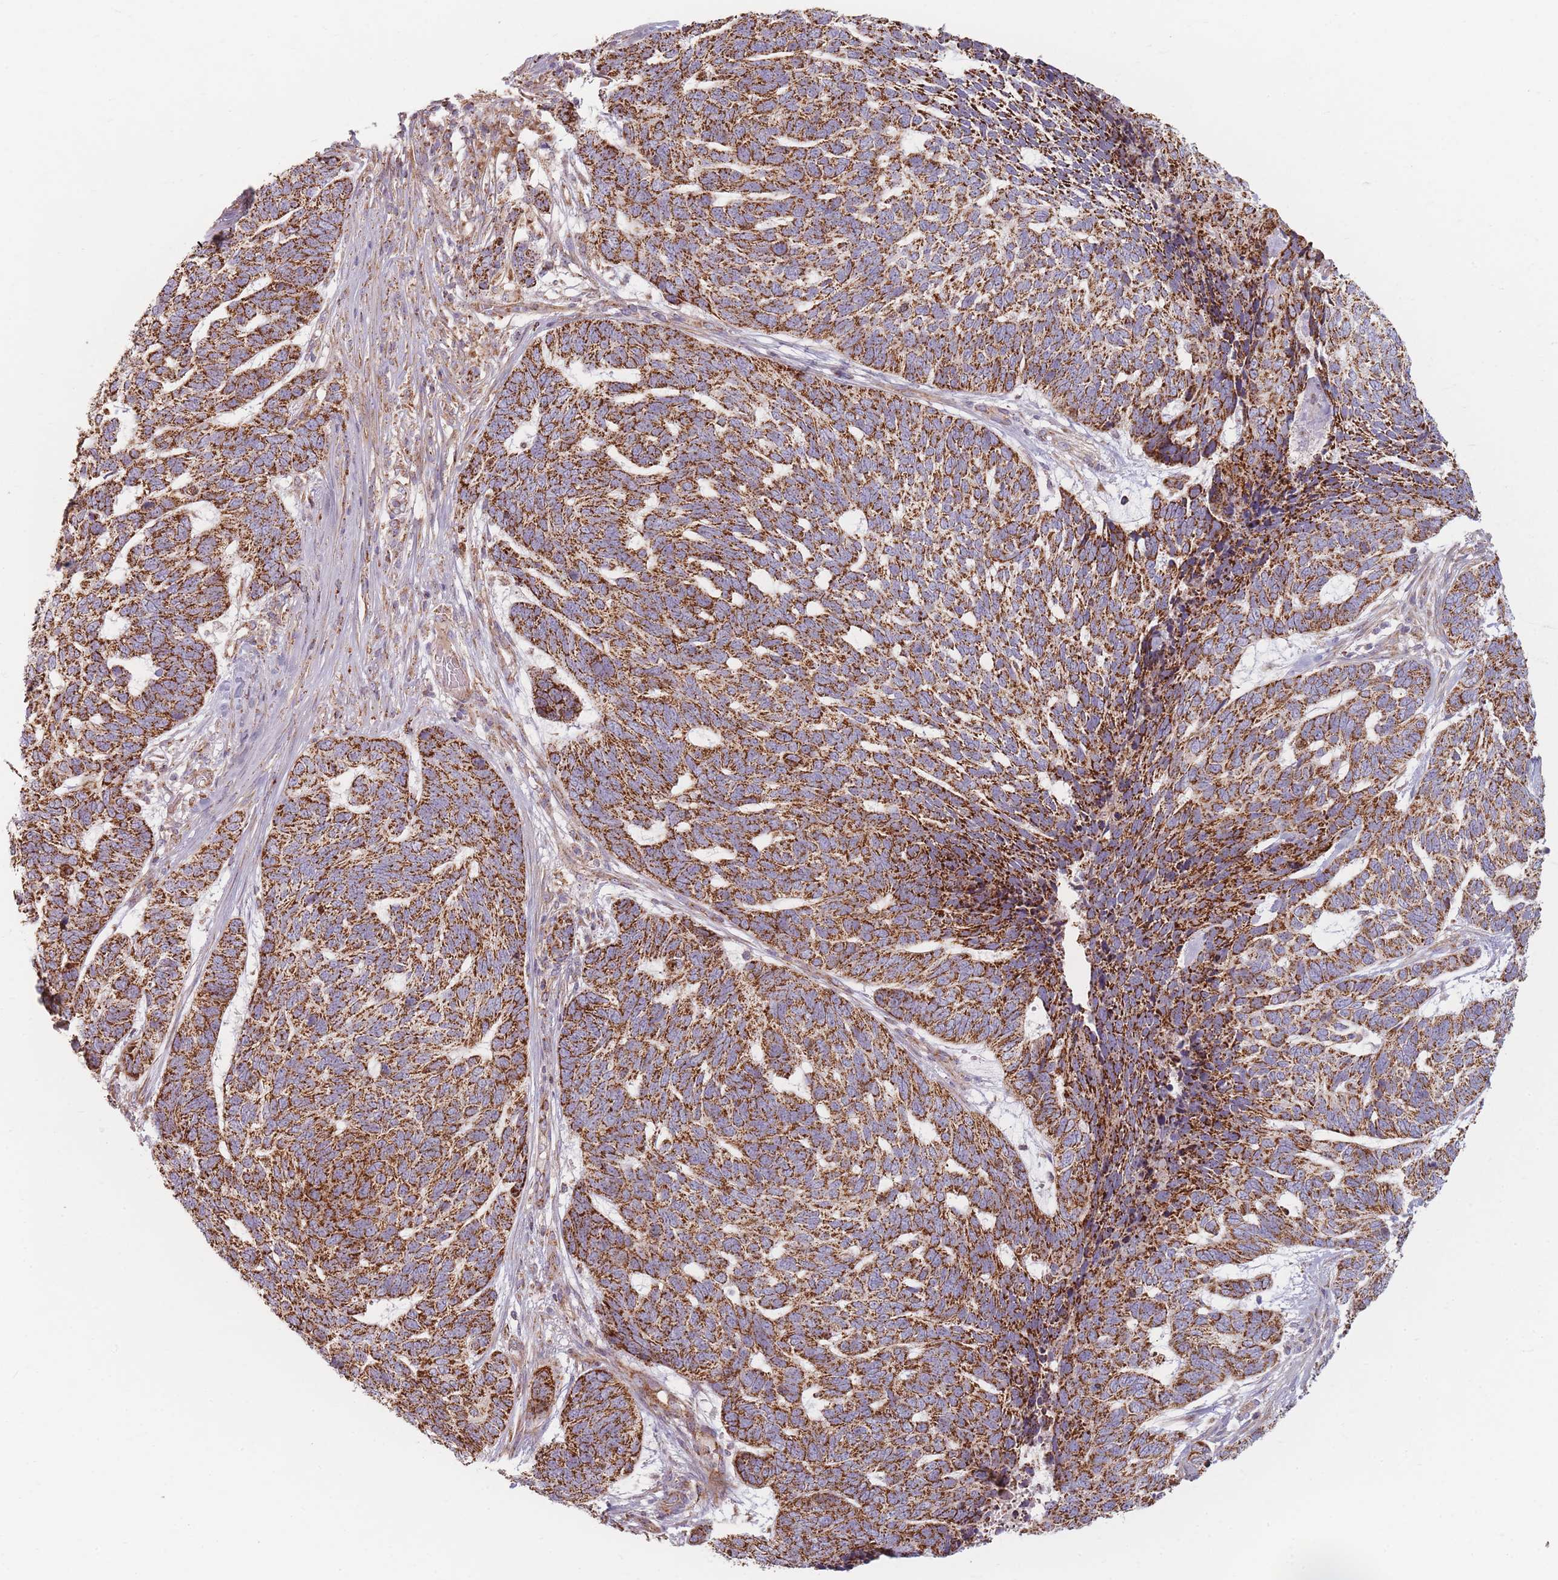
{"staining": {"intensity": "strong", "quantity": ">75%", "location": "cytoplasmic/membranous"}, "tissue": "skin cancer", "cell_type": "Tumor cells", "image_type": "cancer", "snomed": [{"axis": "morphology", "description": "Basal cell carcinoma"}, {"axis": "topography", "description": "Skin"}], "caption": "Protein expression analysis of skin basal cell carcinoma shows strong cytoplasmic/membranous expression in approximately >75% of tumor cells.", "gene": "ESRP2", "patient": {"sex": "female", "age": 65}}